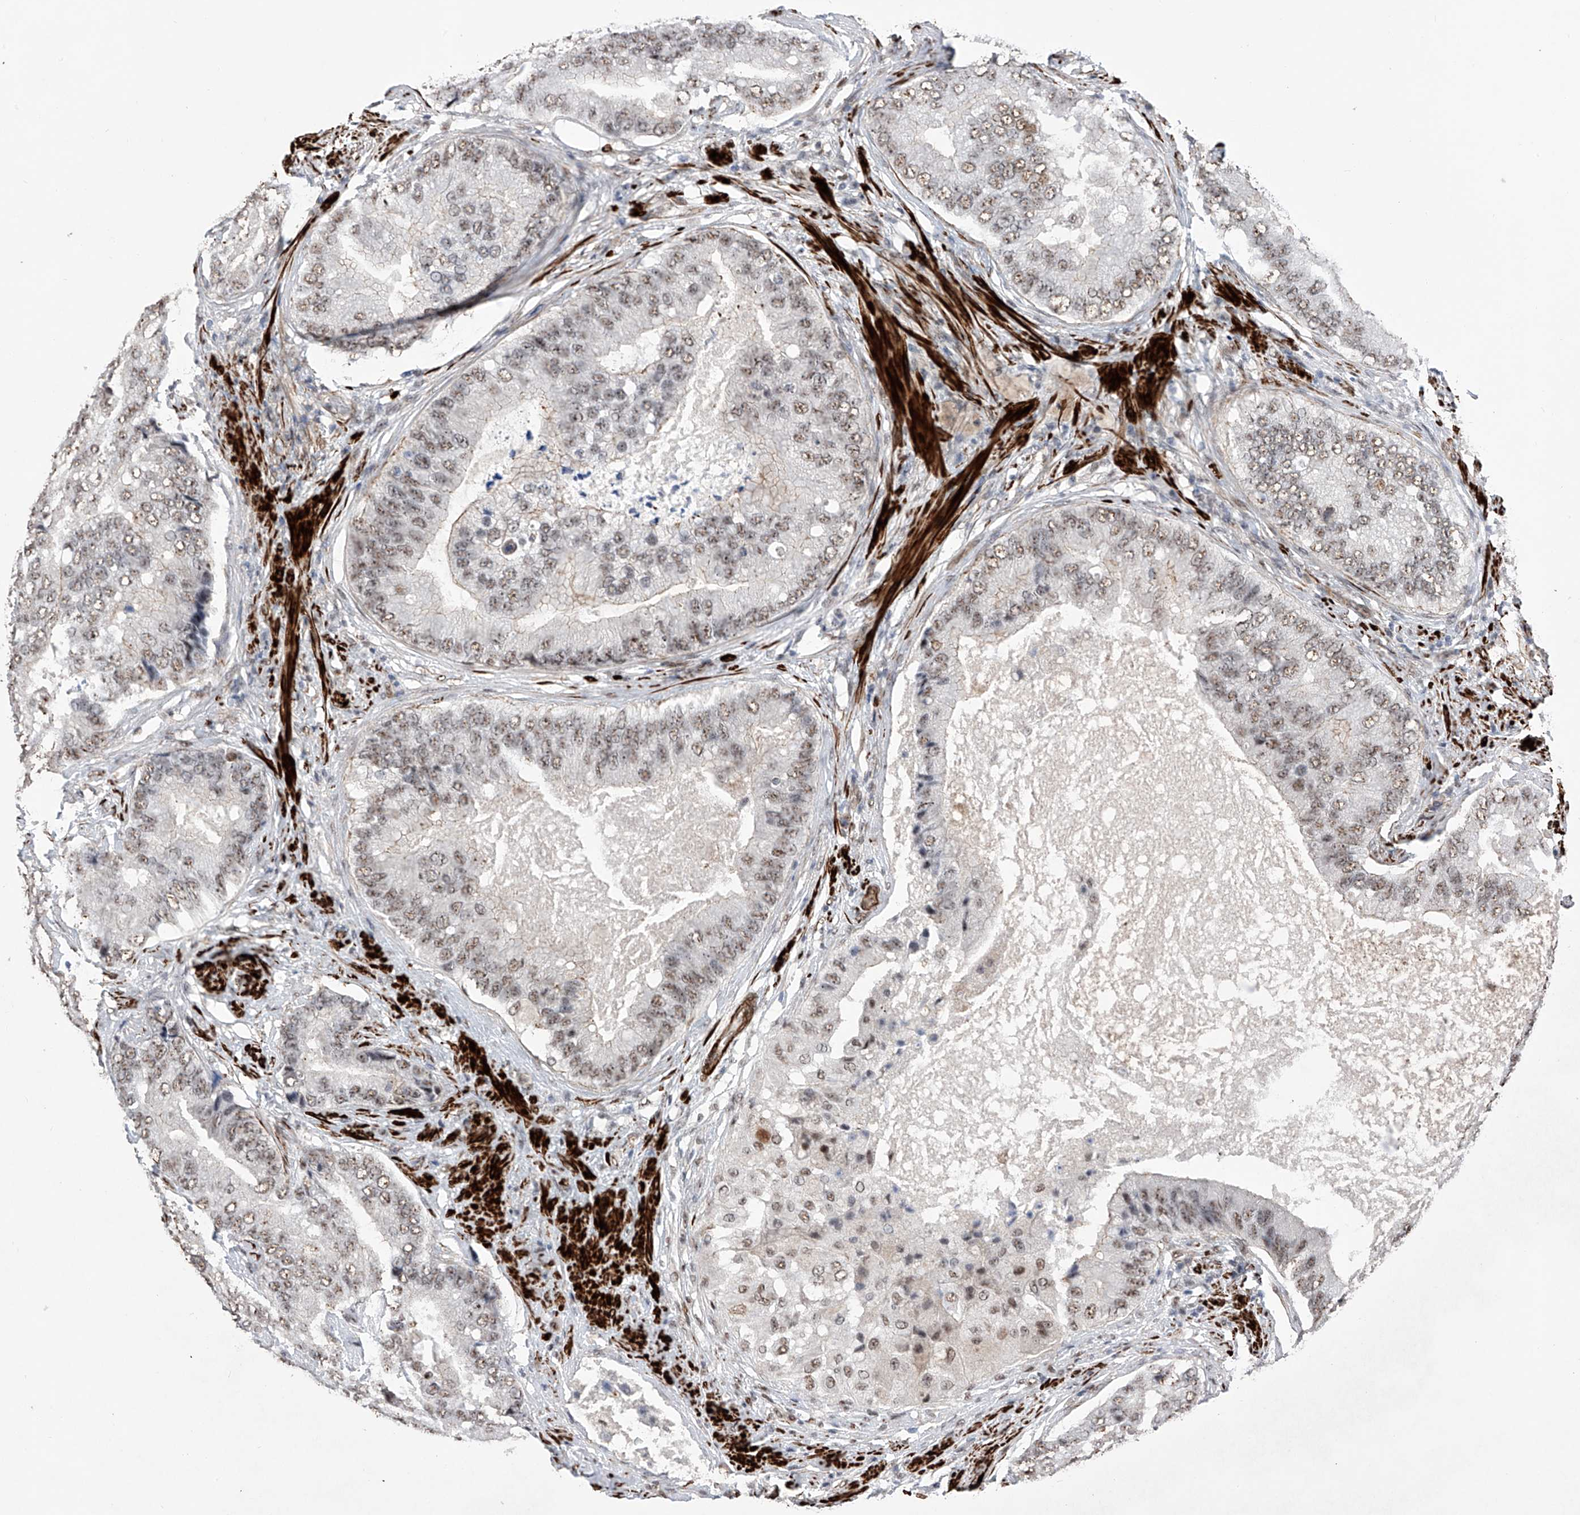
{"staining": {"intensity": "weak", "quantity": ">75%", "location": "nuclear"}, "tissue": "prostate cancer", "cell_type": "Tumor cells", "image_type": "cancer", "snomed": [{"axis": "morphology", "description": "Adenocarcinoma, High grade"}, {"axis": "topography", "description": "Prostate"}], "caption": "A brown stain highlights weak nuclear positivity of a protein in human high-grade adenocarcinoma (prostate) tumor cells.", "gene": "NFATC4", "patient": {"sex": "male", "age": 70}}